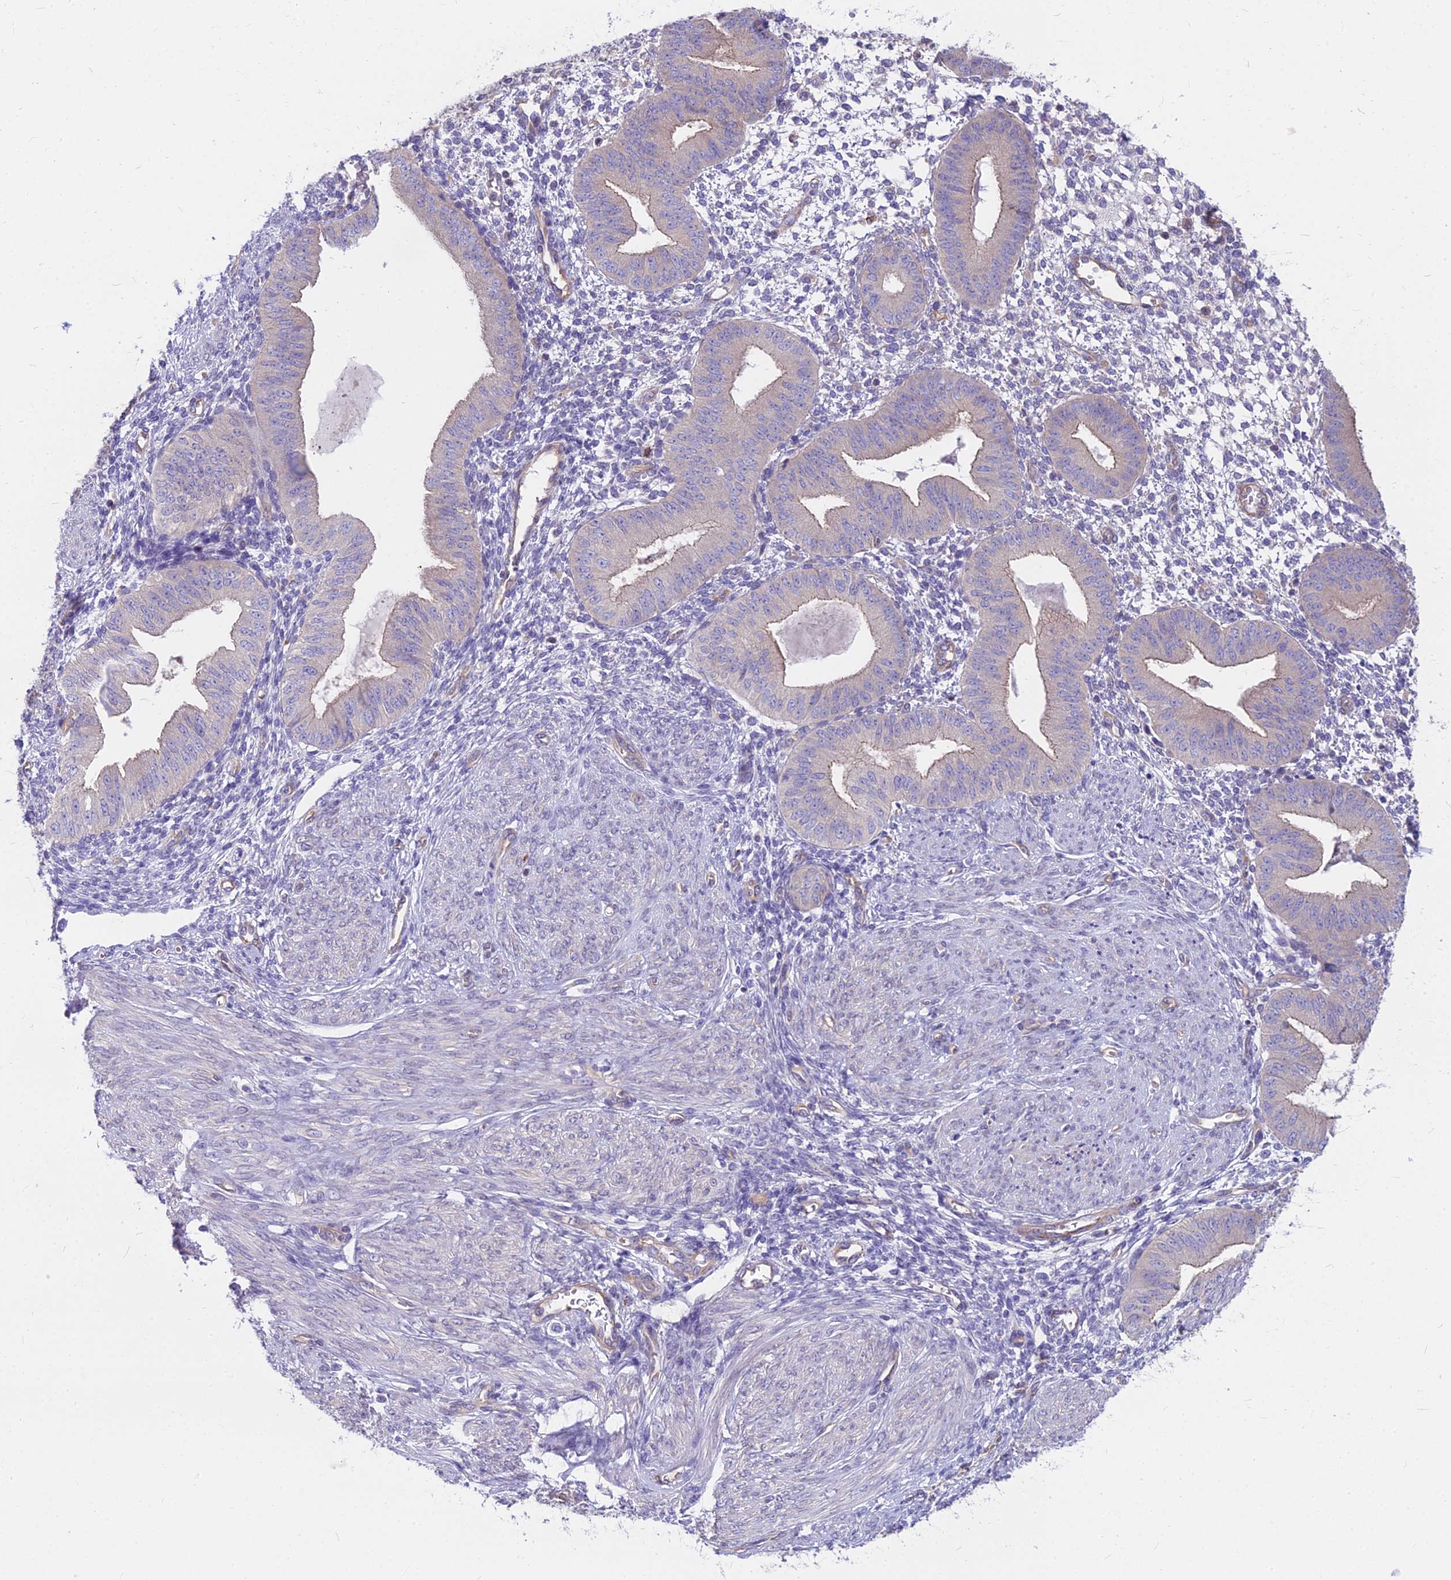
{"staining": {"intensity": "negative", "quantity": "none", "location": "none"}, "tissue": "endometrium", "cell_type": "Cells in endometrial stroma", "image_type": "normal", "snomed": [{"axis": "morphology", "description": "Normal tissue, NOS"}, {"axis": "topography", "description": "Endometrium"}], "caption": "Histopathology image shows no significant protein staining in cells in endometrial stroma of unremarkable endometrium. (DAB immunohistochemistry with hematoxylin counter stain).", "gene": "HLA", "patient": {"sex": "female", "age": 49}}